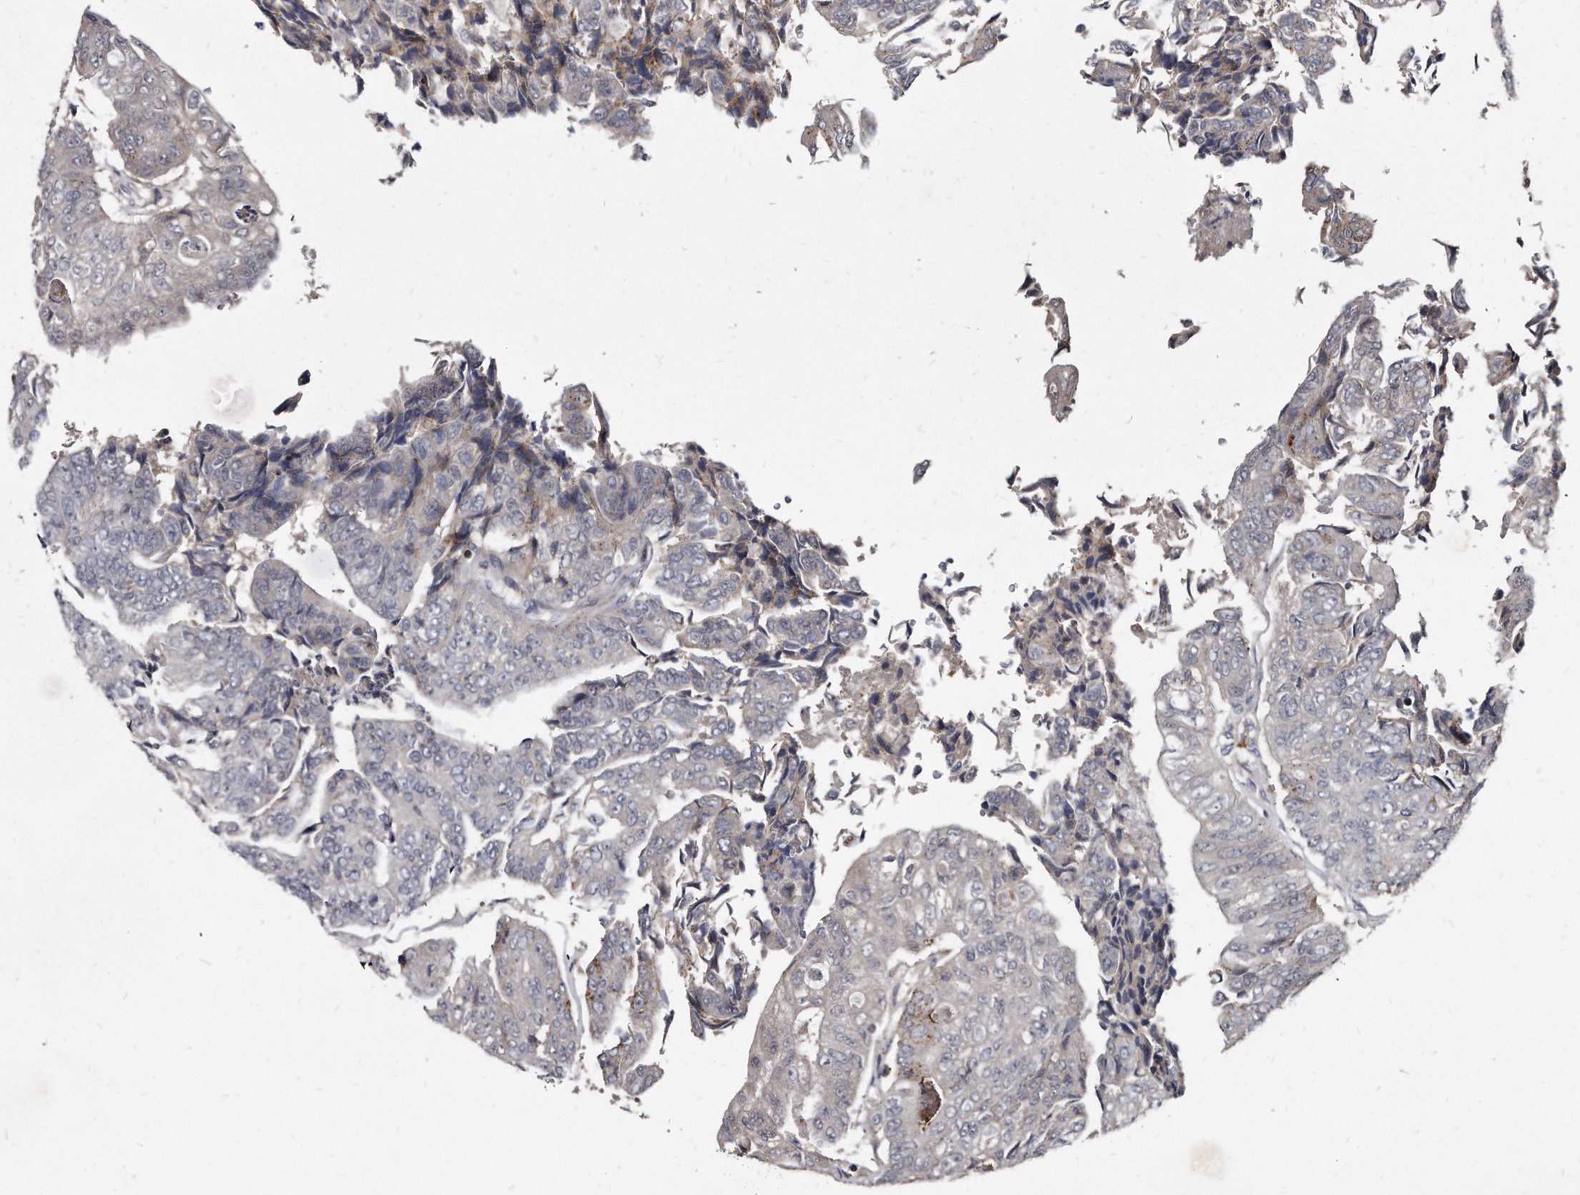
{"staining": {"intensity": "moderate", "quantity": "<25%", "location": "cytoplasmic/membranous"}, "tissue": "colorectal cancer", "cell_type": "Tumor cells", "image_type": "cancer", "snomed": [{"axis": "morphology", "description": "Adenocarcinoma, NOS"}, {"axis": "topography", "description": "Colon"}], "caption": "Immunohistochemical staining of colorectal adenocarcinoma reveals low levels of moderate cytoplasmic/membranous staining in approximately <25% of tumor cells.", "gene": "KLHDC3", "patient": {"sex": "female", "age": 67}}